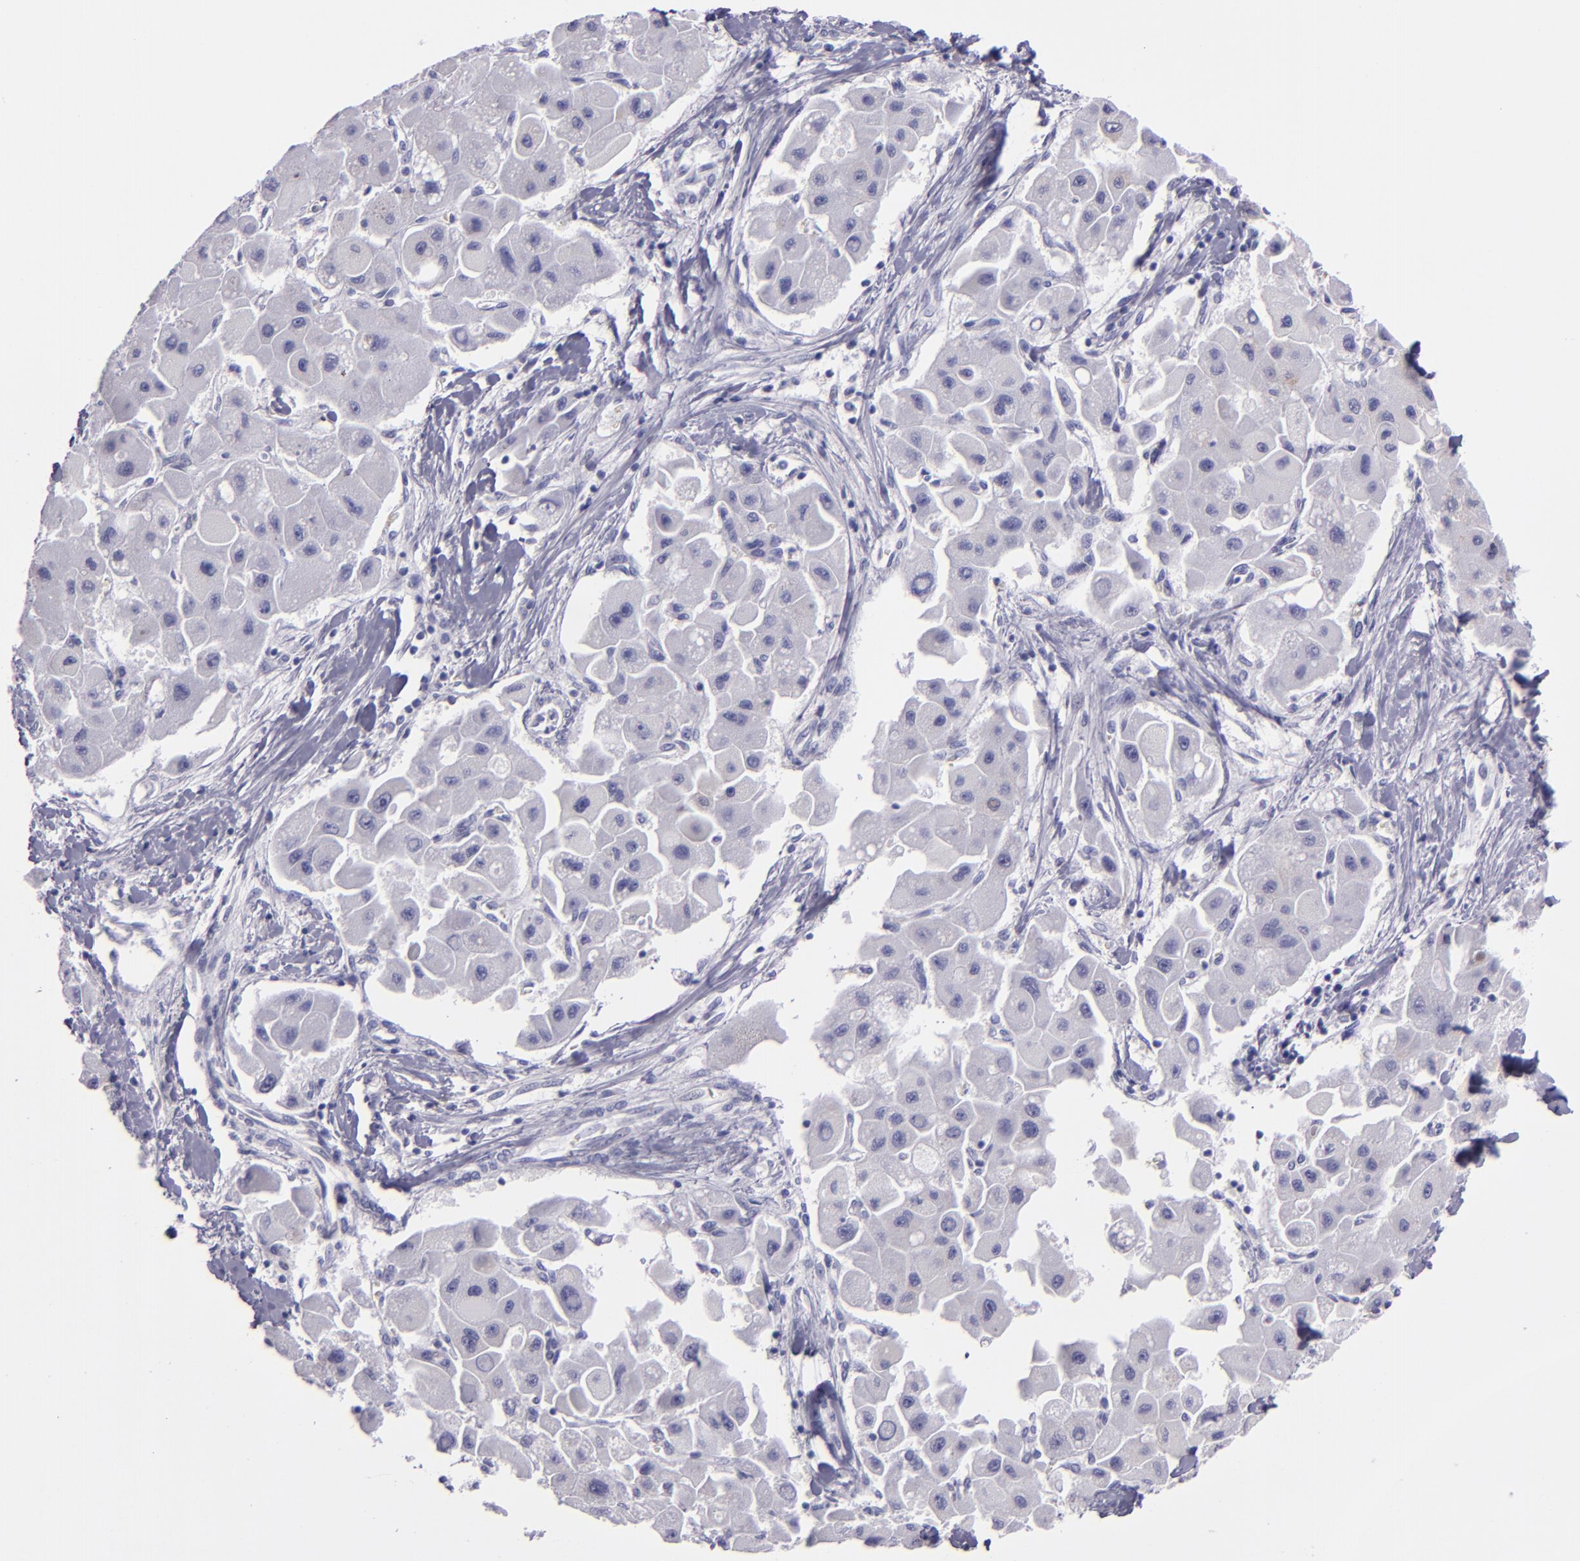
{"staining": {"intensity": "negative", "quantity": "none", "location": "none"}, "tissue": "liver cancer", "cell_type": "Tumor cells", "image_type": "cancer", "snomed": [{"axis": "morphology", "description": "Carcinoma, Hepatocellular, NOS"}, {"axis": "topography", "description": "Liver"}], "caption": "Human liver cancer (hepatocellular carcinoma) stained for a protein using immunohistochemistry (IHC) demonstrates no expression in tumor cells.", "gene": "MUC5AC", "patient": {"sex": "male", "age": 24}}